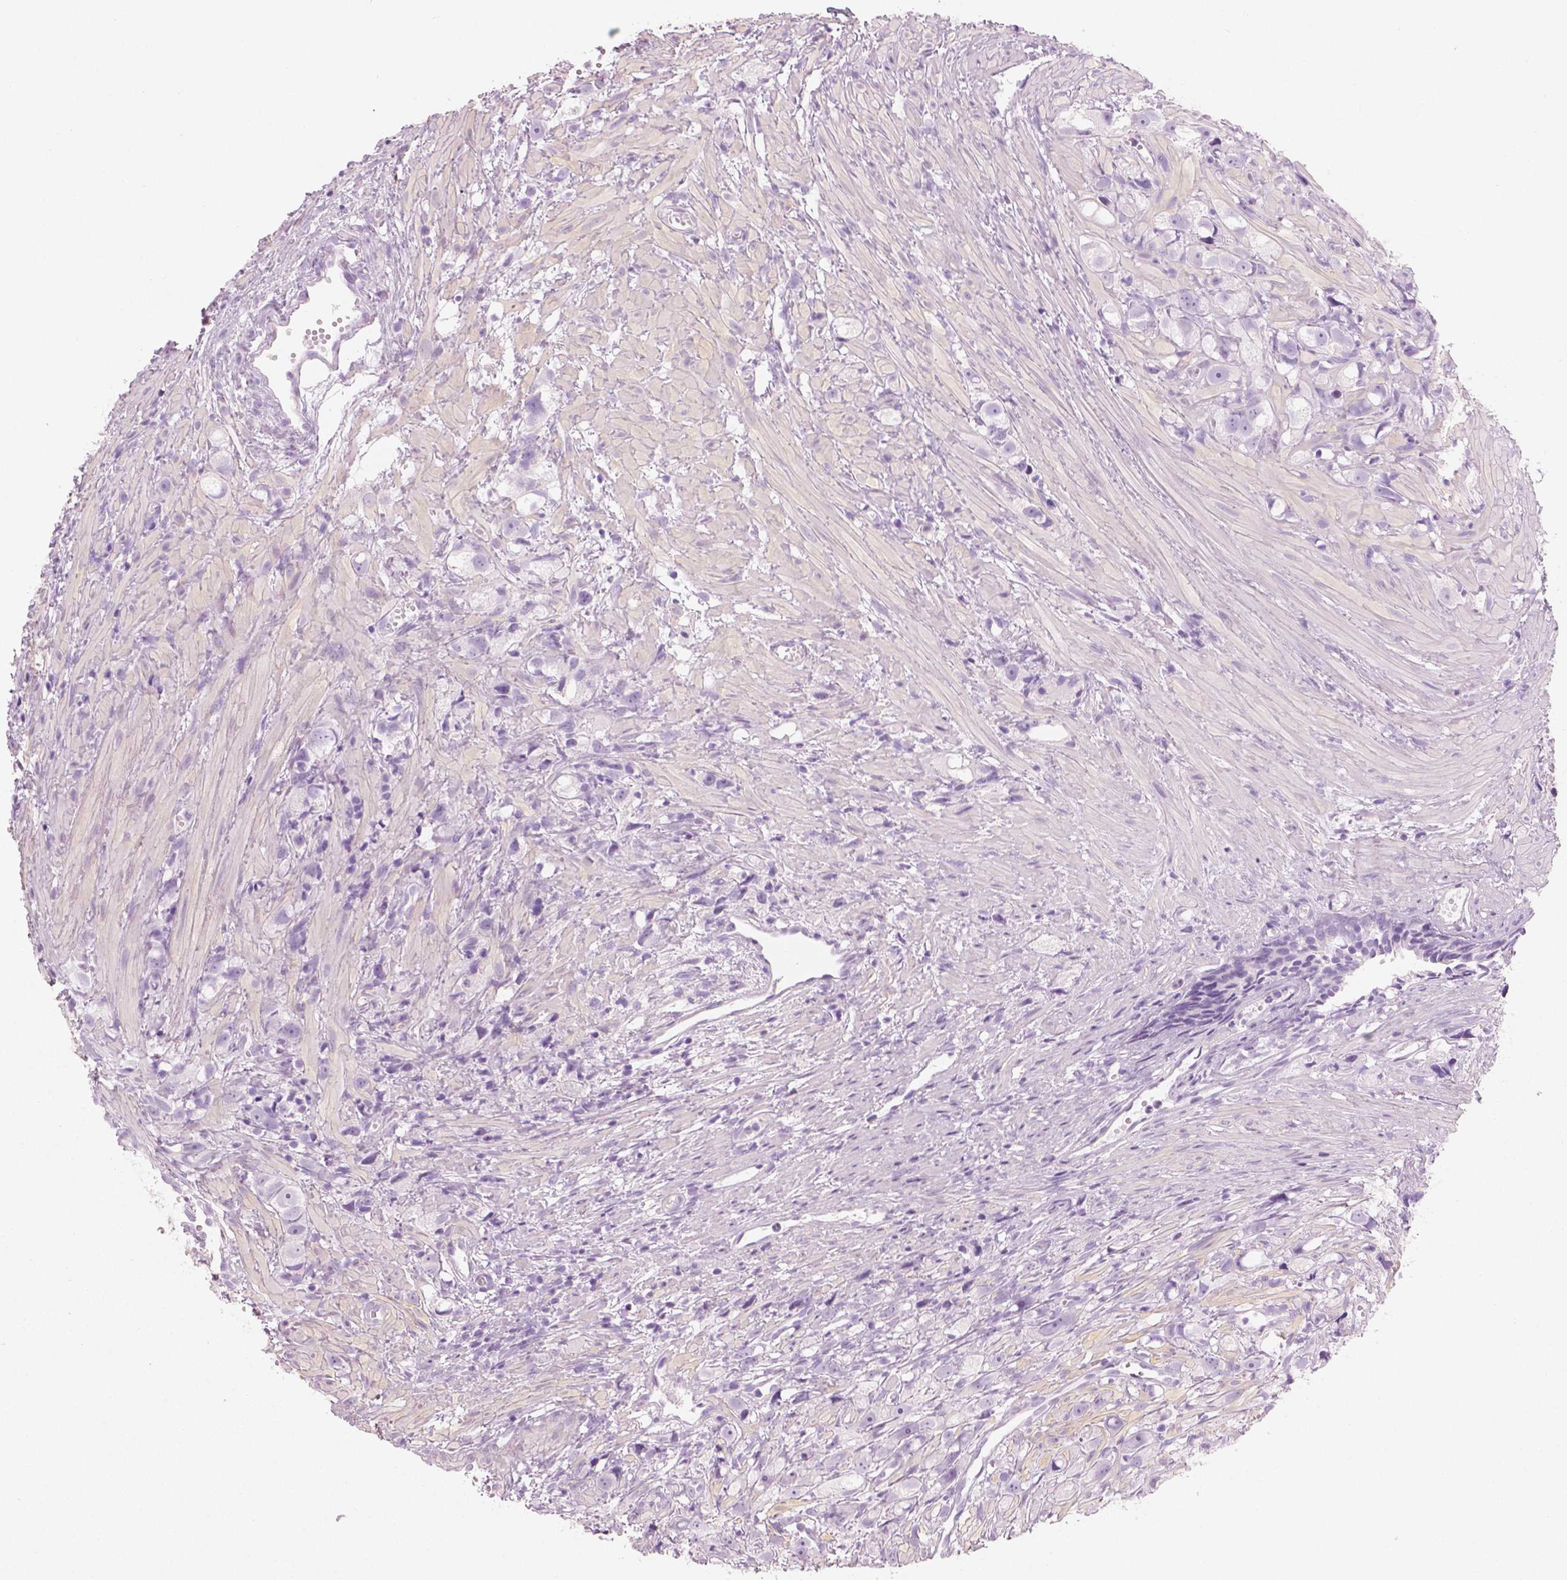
{"staining": {"intensity": "negative", "quantity": "none", "location": "none"}, "tissue": "prostate cancer", "cell_type": "Tumor cells", "image_type": "cancer", "snomed": [{"axis": "morphology", "description": "Adenocarcinoma, High grade"}, {"axis": "topography", "description": "Prostate"}], "caption": "Tumor cells show no significant protein positivity in adenocarcinoma (high-grade) (prostate).", "gene": "PLIN4", "patient": {"sex": "male", "age": 75}}